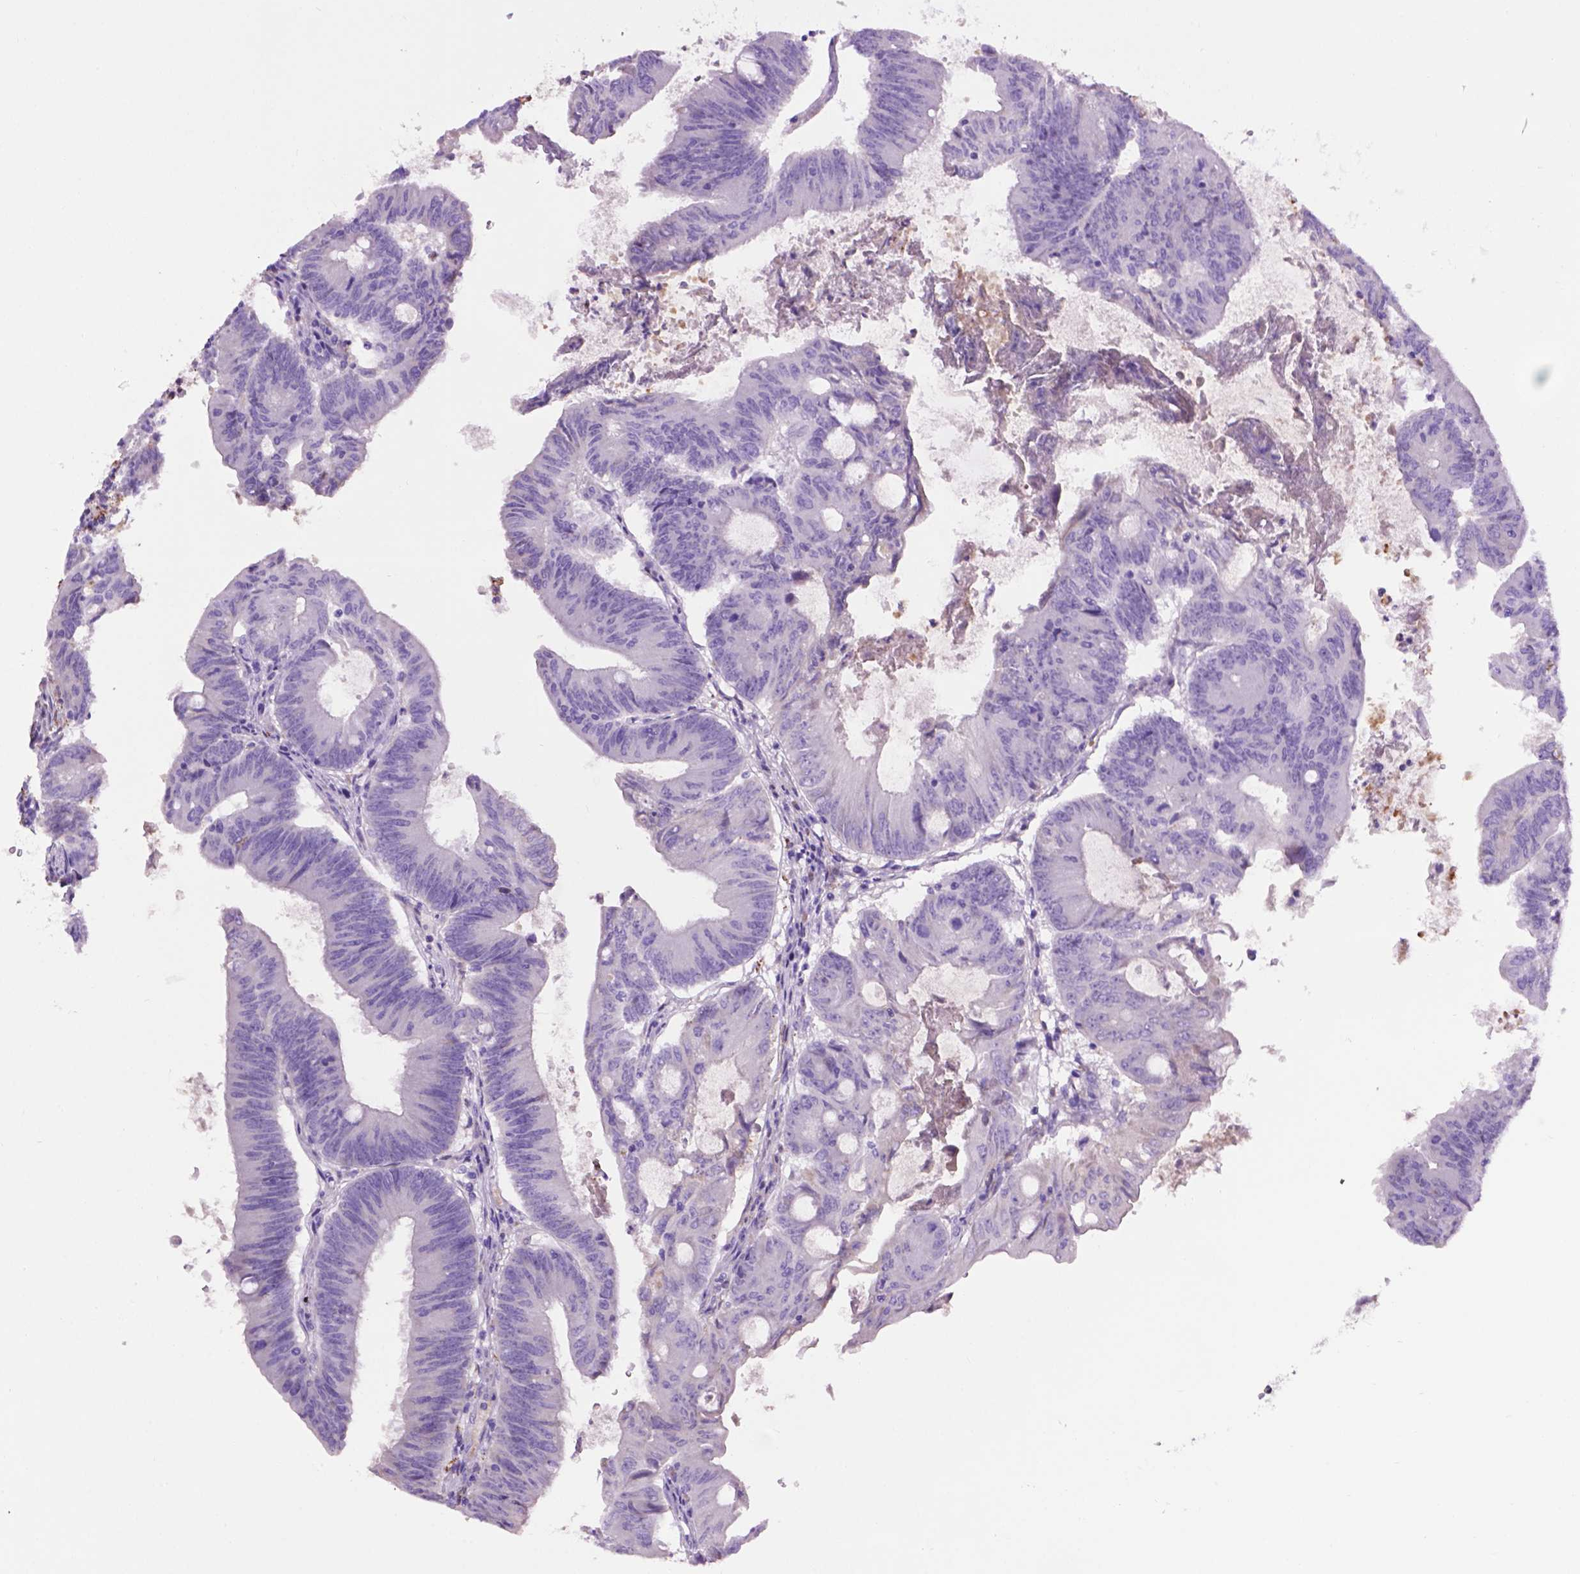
{"staining": {"intensity": "negative", "quantity": "none", "location": "none"}, "tissue": "colorectal cancer", "cell_type": "Tumor cells", "image_type": "cancer", "snomed": [{"axis": "morphology", "description": "Adenocarcinoma, NOS"}, {"axis": "topography", "description": "Colon"}], "caption": "Immunohistochemistry of adenocarcinoma (colorectal) demonstrates no expression in tumor cells.", "gene": "TMEM132E", "patient": {"sex": "female", "age": 70}}